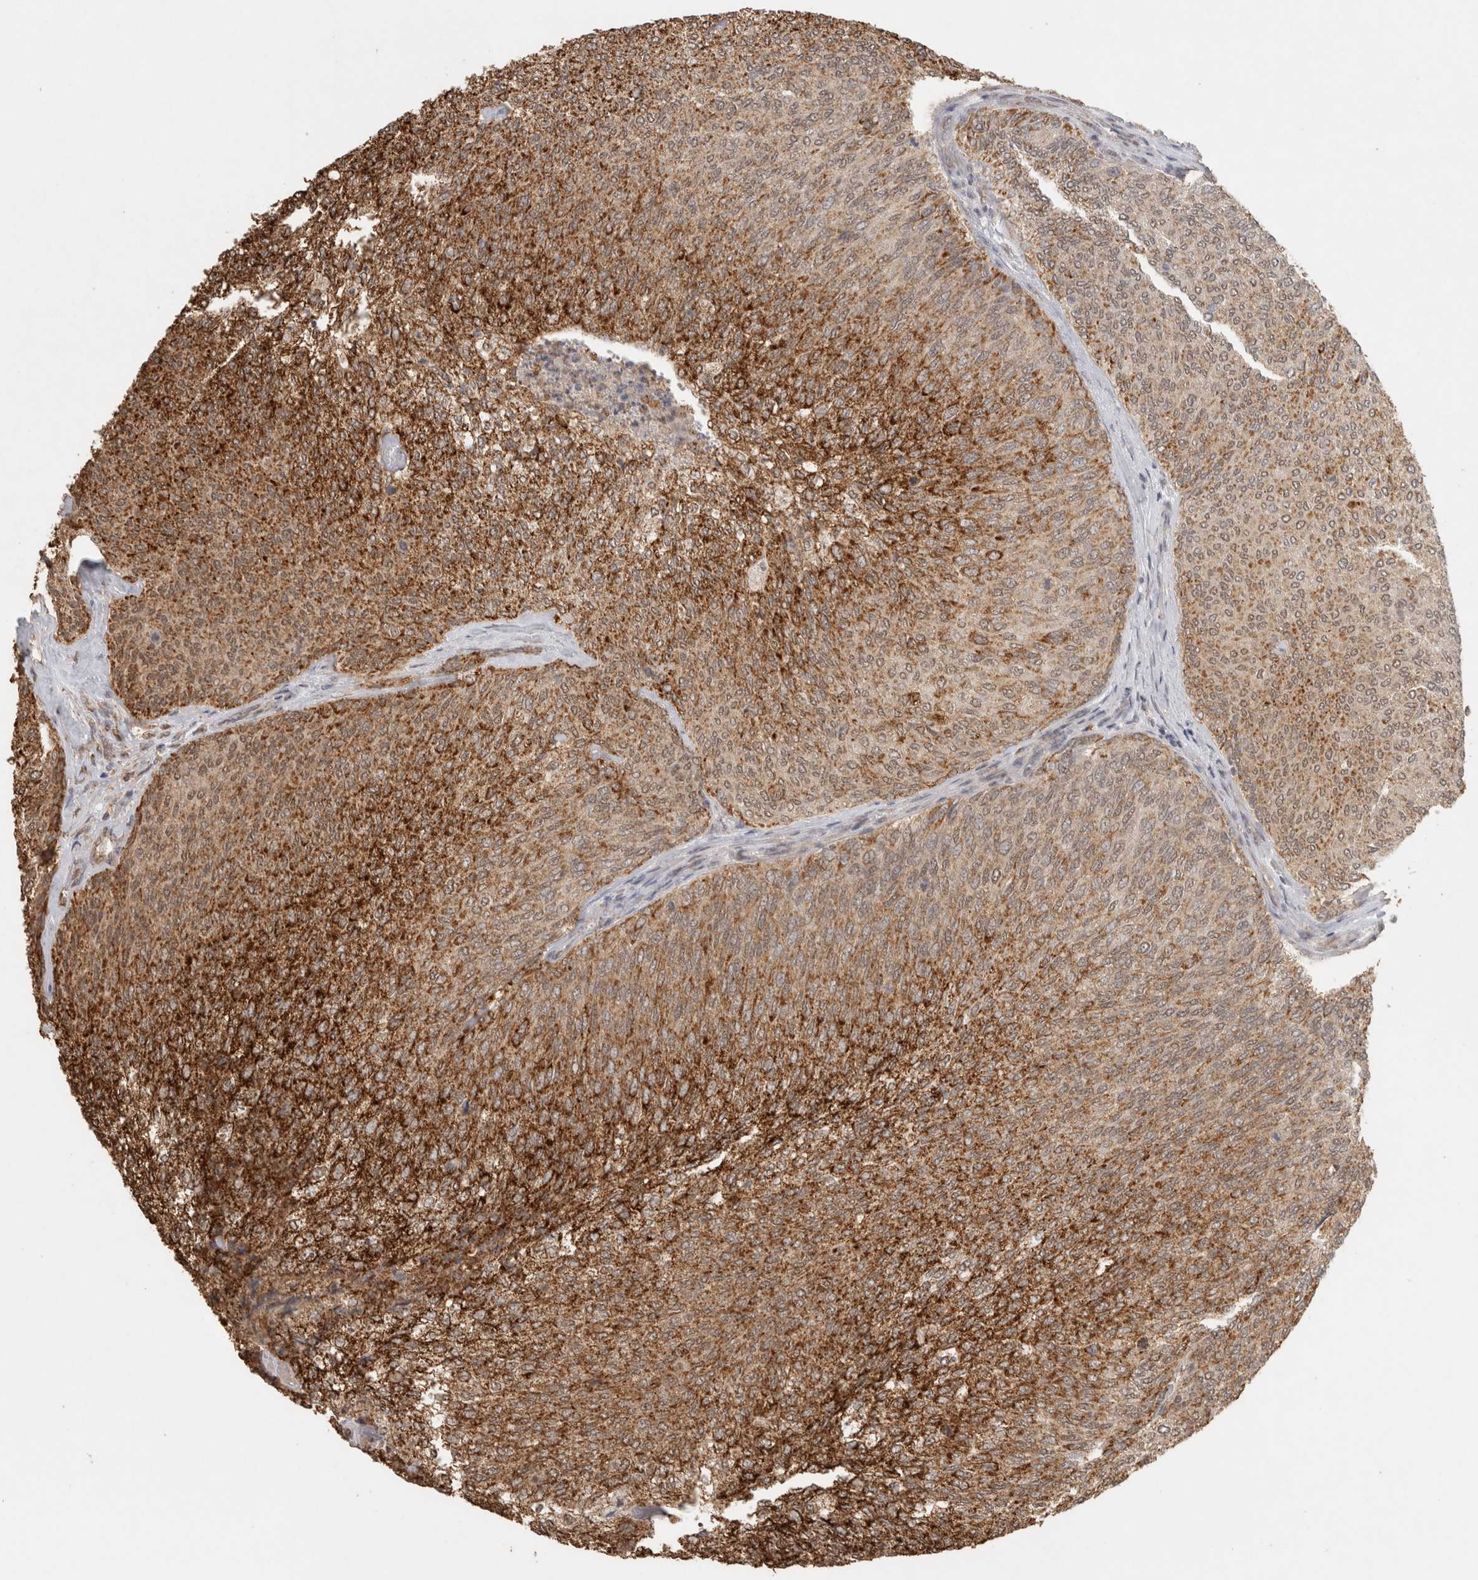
{"staining": {"intensity": "strong", "quantity": ">75%", "location": "cytoplasmic/membranous"}, "tissue": "urothelial cancer", "cell_type": "Tumor cells", "image_type": "cancer", "snomed": [{"axis": "morphology", "description": "Urothelial carcinoma, Low grade"}, {"axis": "topography", "description": "Urinary bladder"}], "caption": "The immunohistochemical stain shows strong cytoplasmic/membranous positivity in tumor cells of low-grade urothelial carcinoma tissue.", "gene": "BNIP3L", "patient": {"sex": "female", "age": 79}}